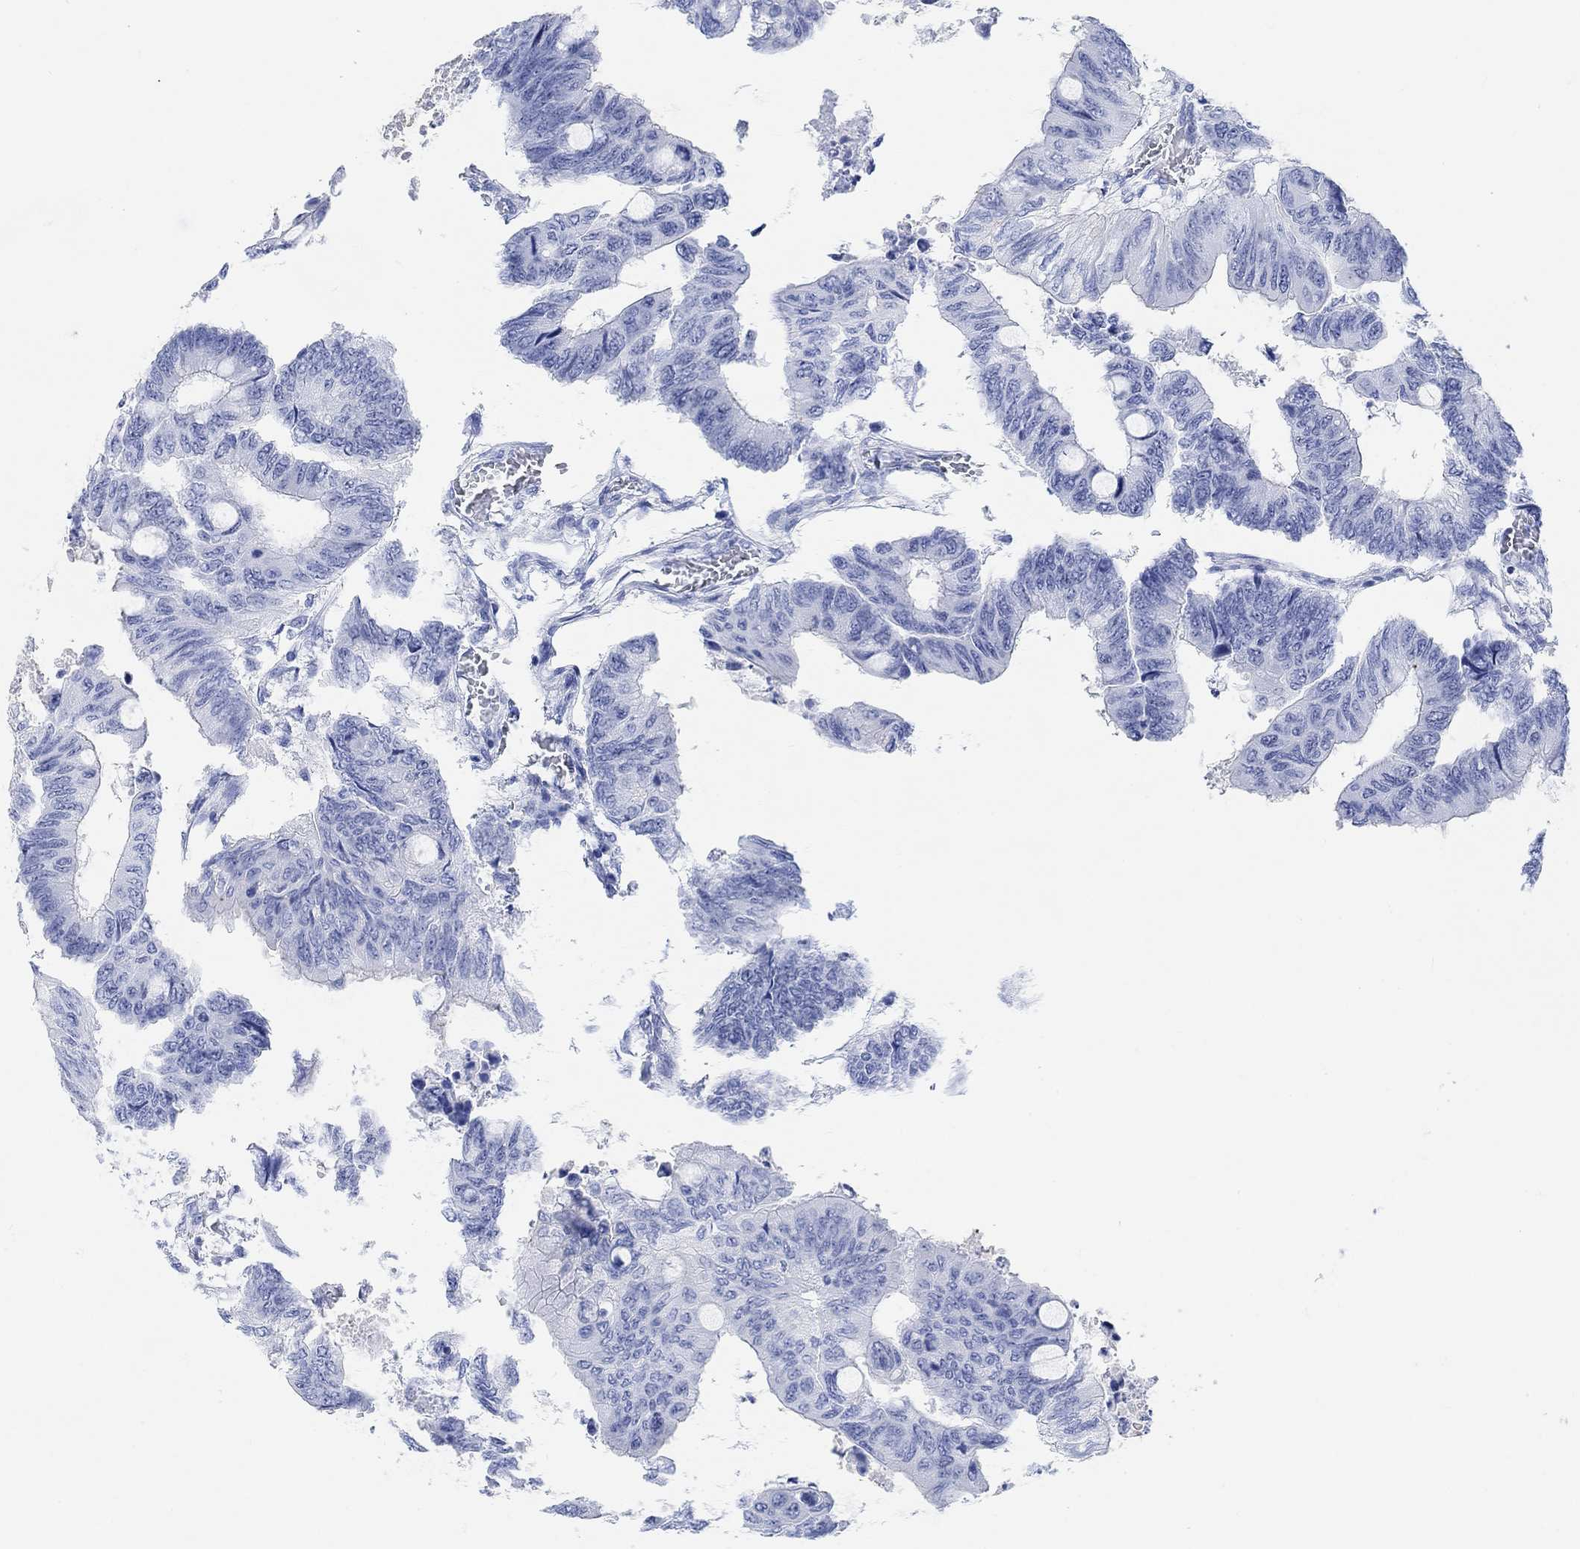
{"staining": {"intensity": "negative", "quantity": "none", "location": "none"}, "tissue": "colorectal cancer", "cell_type": "Tumor cells", "image_type": "cancer", "snomed": [{"axis": "morphology", "description": "Normal tissue, NOS"}, {"axis": "morphology", "description": "Adenocarcinoma, NOS"}, {"axis": "topography", "description": "Rectum"}, {"axis": "topography", "description": "Peripheral nerve tissue"}], "caption": "Colorectal cancer was stained to show a protein in brown. There is no significant staining in tumor cells.", "gene": "ANKRD33", "patient": {"sex": "male", "age": 92}}